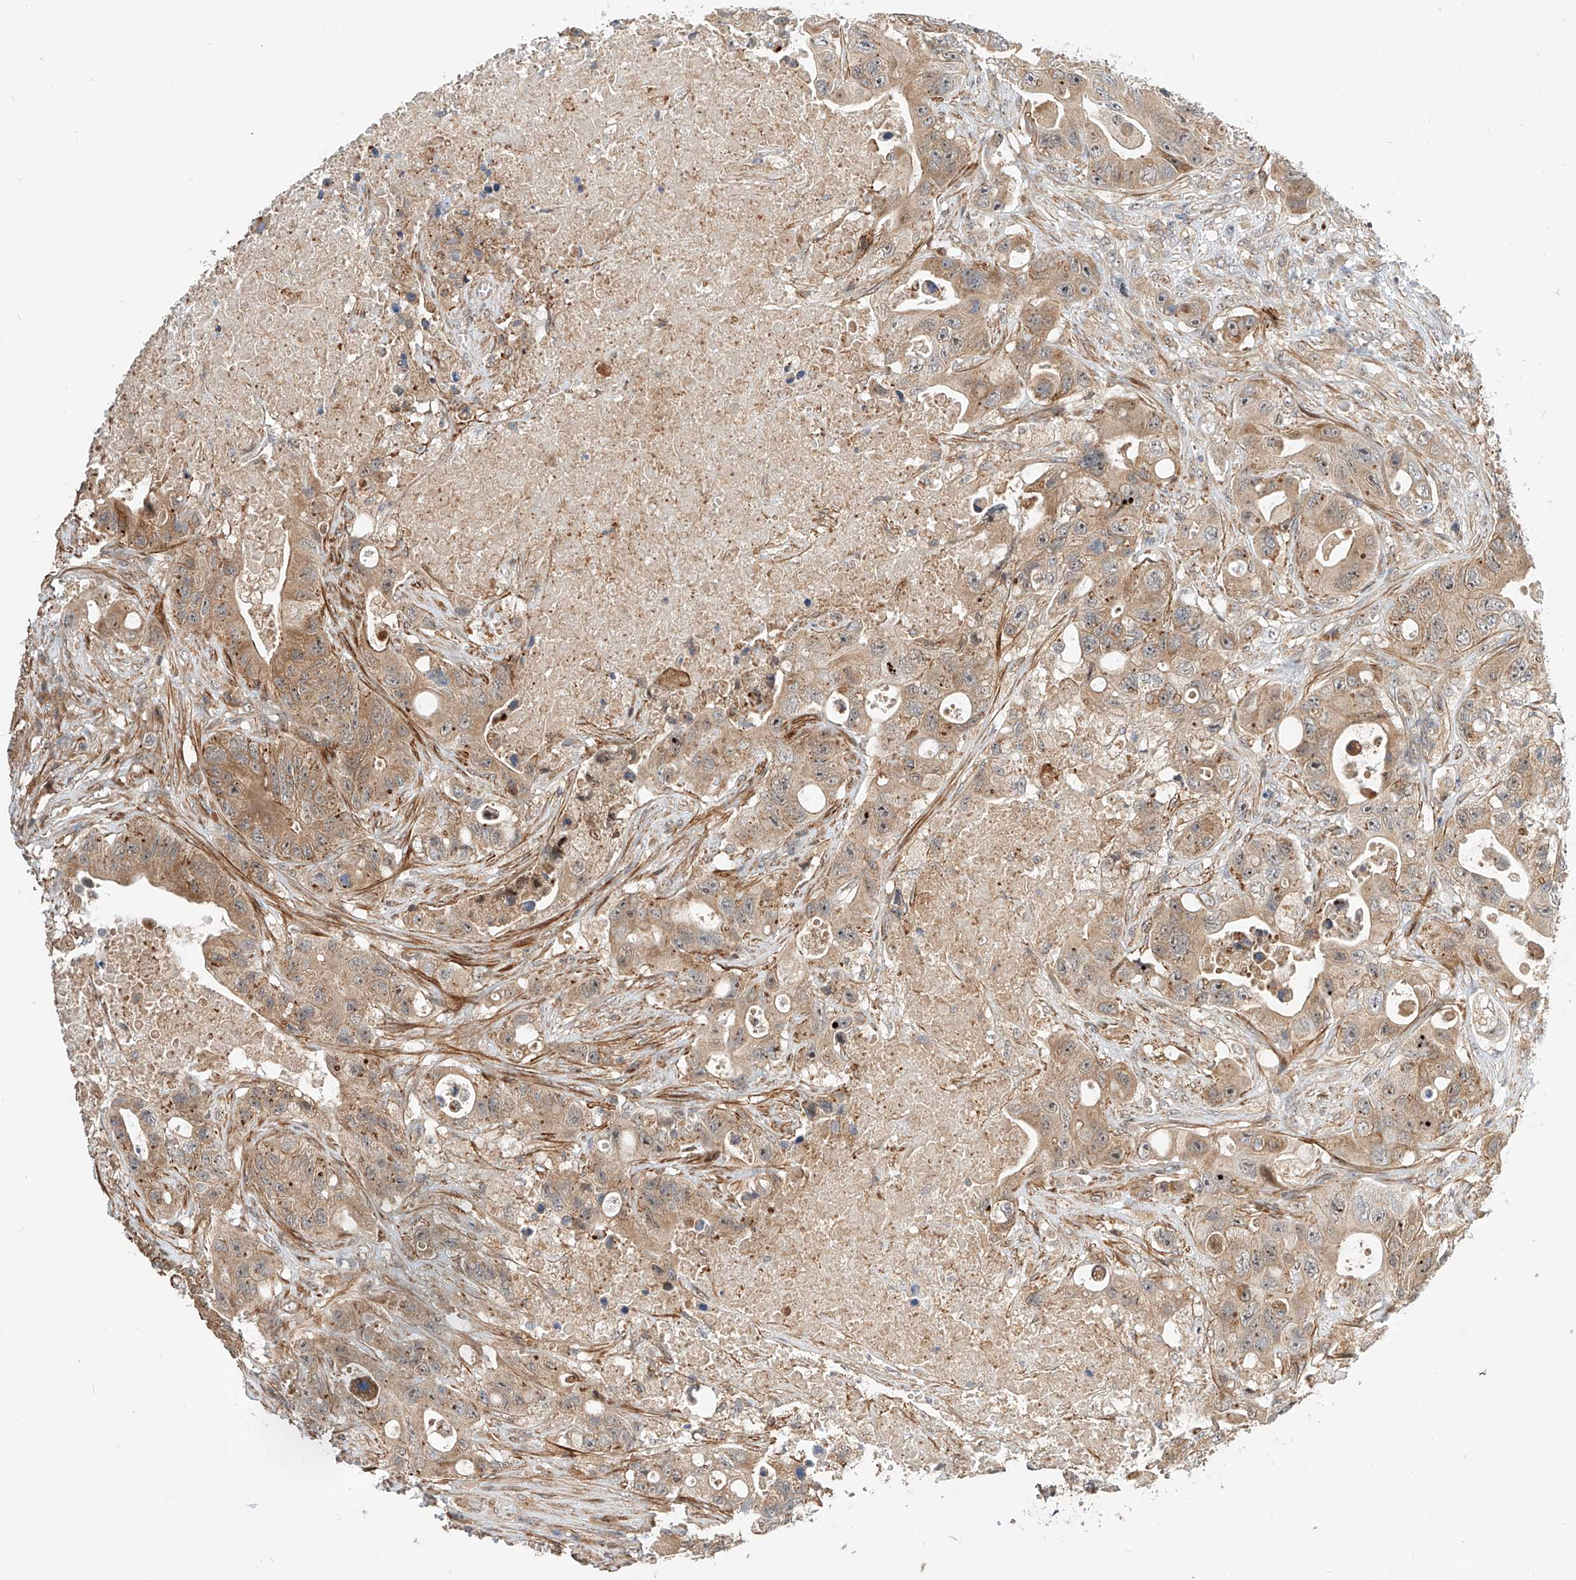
{"staining": {"intensity": "moderate", "quantity": ">75%", "location": "cytoplasmic/membranous,nuclear"}, "tissue": "colorectal cancer", "cell_type": "Tumor cells", "image_type": "cancer", "snomed": [{"axis": "morphology", "description": "Adenocarcinoma, NOS"}, {"axis": "topography", "description": "Colon"}], "caption": "A micrograph of adenocarcinoma (colorectal) stained for a protein shows moderate cytoplasmic/membranous and nuclear brown staining in tumor cells.", "gene": "CPAMD8", "patient": {"sex": "female", "age": 46}}